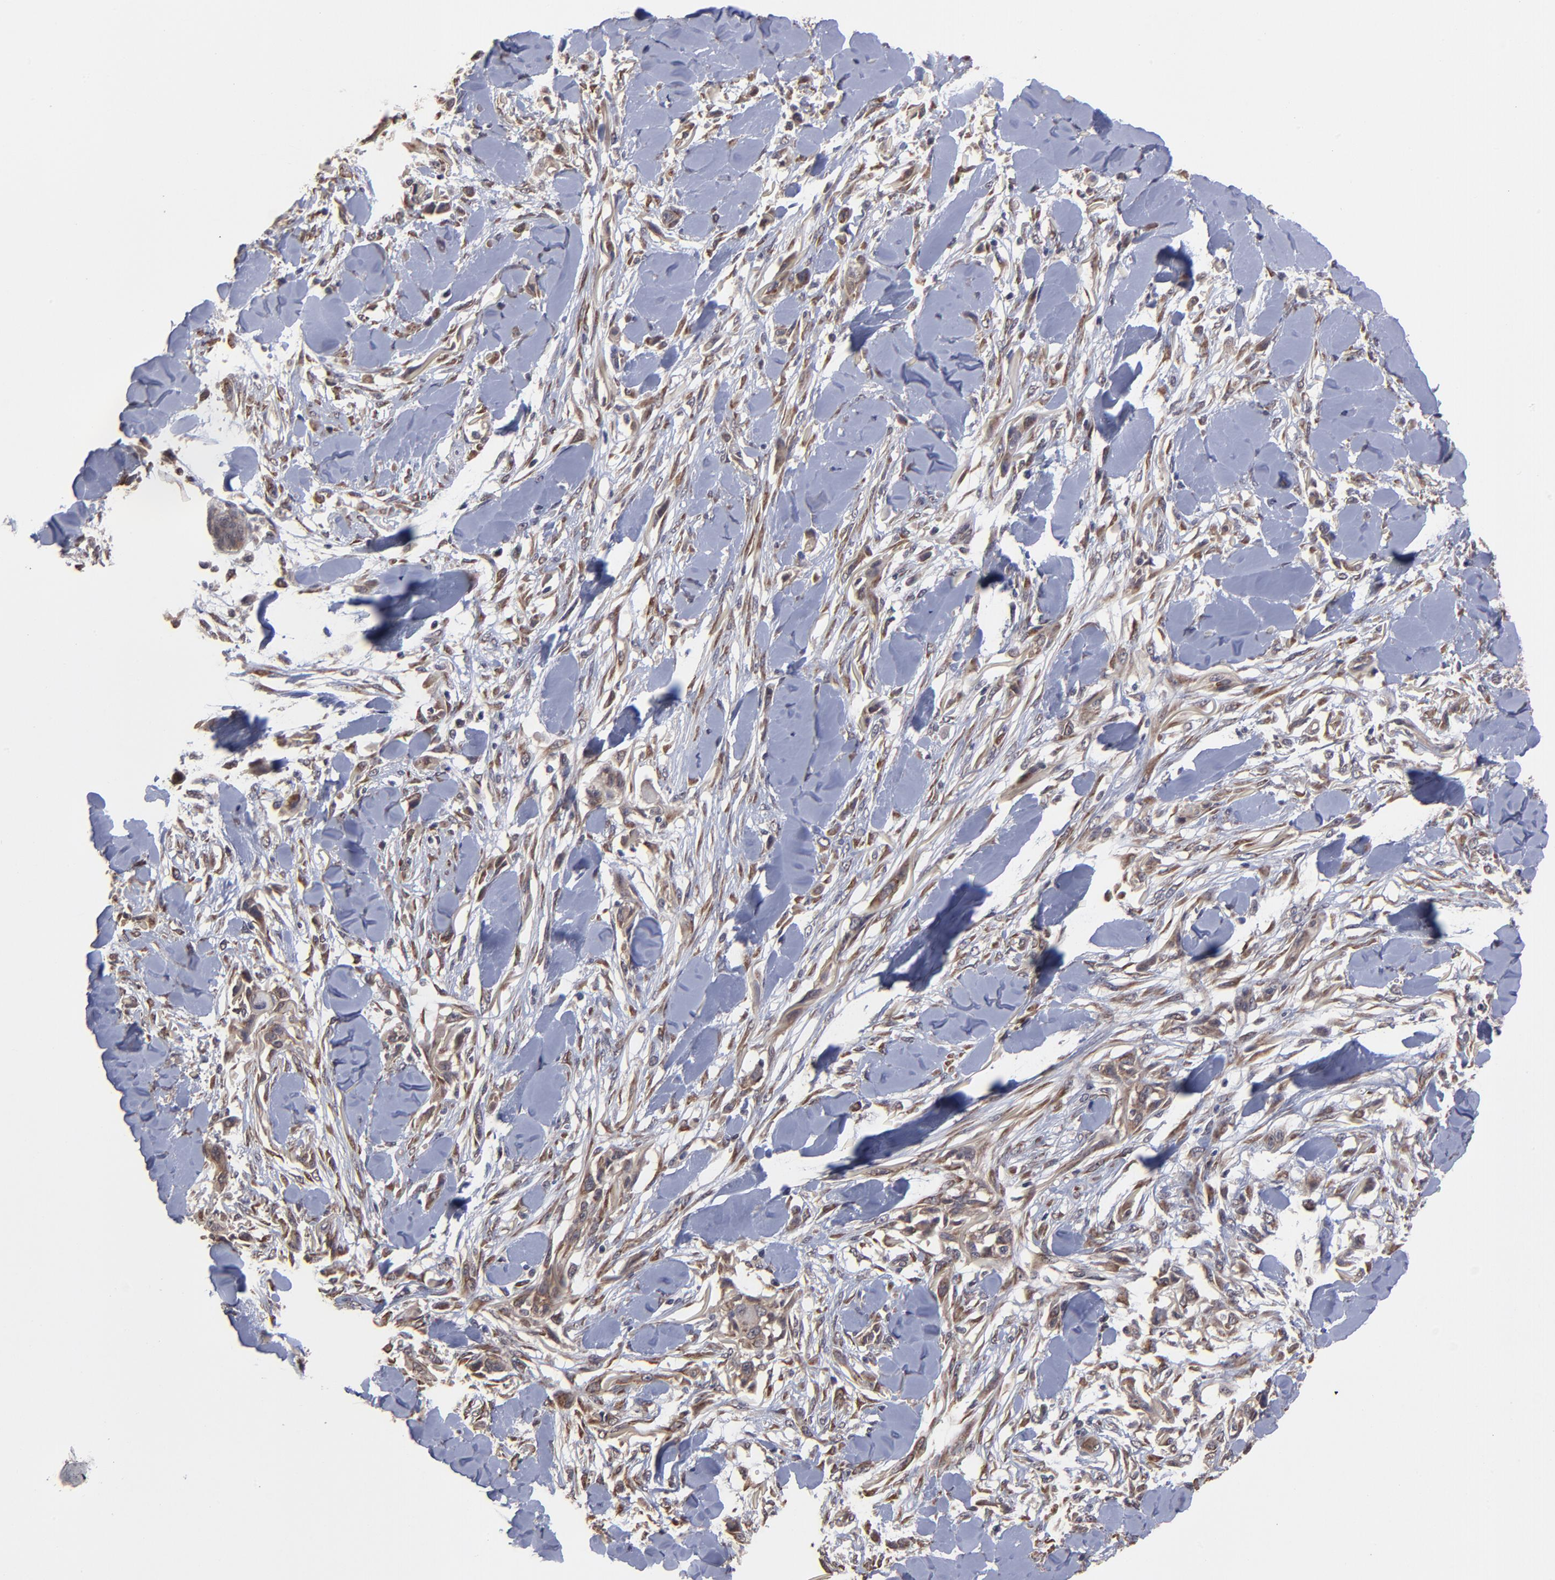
{"staining": {"intensity": "weak", "quantity": ">75%", "location": "cytoplasmic/membranous"}, "tissue": "skin cancer", "cell_type": "Tumor cells", "image_type": "cancer", "snomed": [{"axis": "morphology", "description": "Squamous cell carcinoma, NOS"}, {"axis": "topography", "description": "Skin"}], "caption": "Squamous cell carcinoma (skin) stained for a protein (brown) exhibits weak cytoplasmic/membranous positive positivity in approximately >75% of tumor cells.", "gene": "CHL1", "patient": {"sex": "female", "age": 59}}